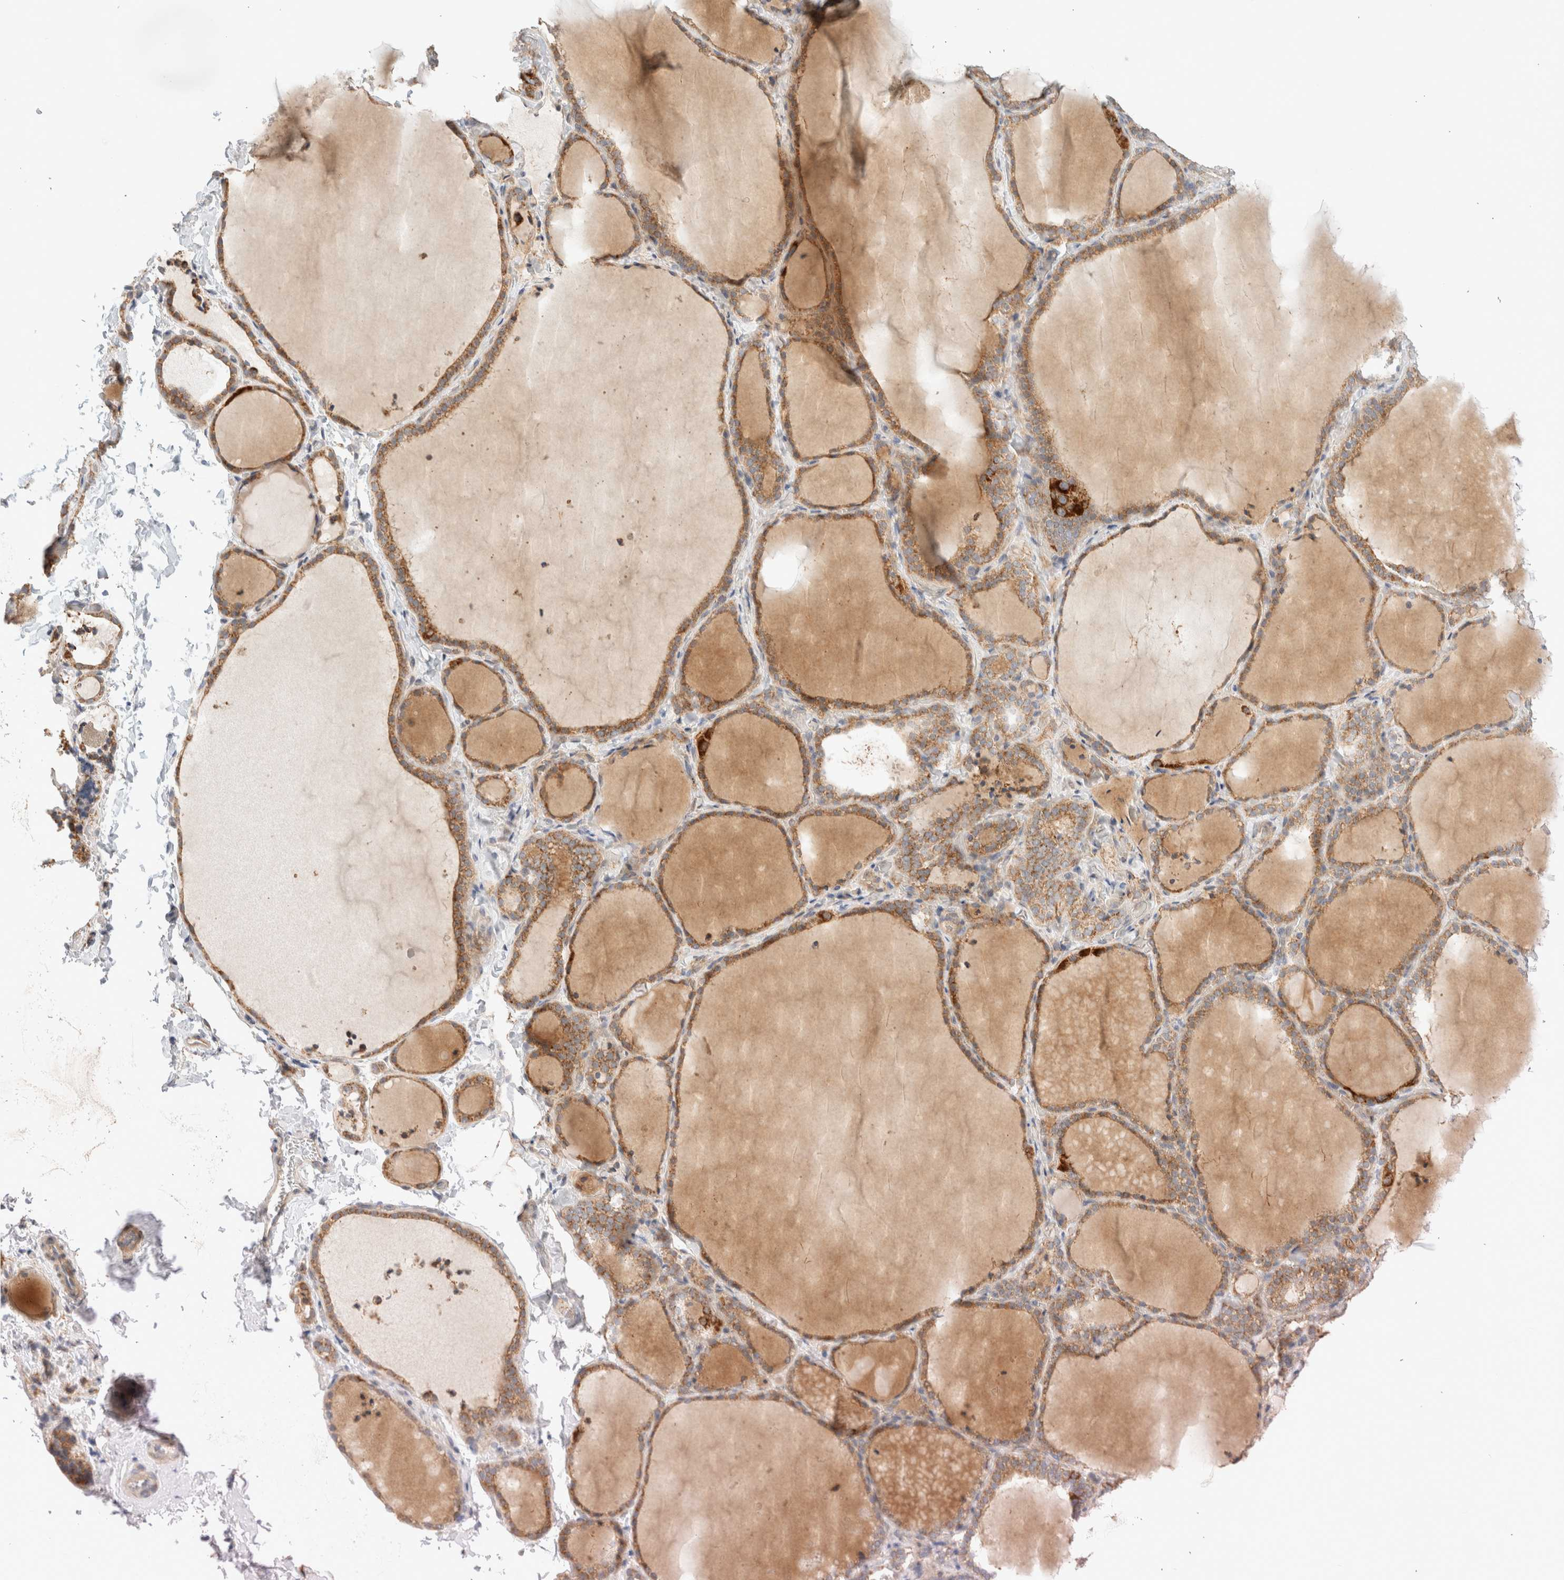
{"staining": {"intensity": "moderate", "quantity": ">75%", "location": "cytoplasmic/membranous"}, "tissue": "thyroid gland", "cell_type": "Glandular cells", "image_type": "normal", "snomed": [{"axis": "morphology", "description": "Normal tissue, NOS"}, {"axis": "topography", "description": "Thyroid gland"}], "caption": "Protein expression analysis of unremarkable human thyroid gland reveals moderate cytoplasmic/membranous expression in about >75% of glandular cells. (DAB (3,3'-diaminobenzidine) IHC, brown staining for protein, blue staining for nuclei).", "gene": "MRM3", "patient": {"sex": "female", "age": 22}}